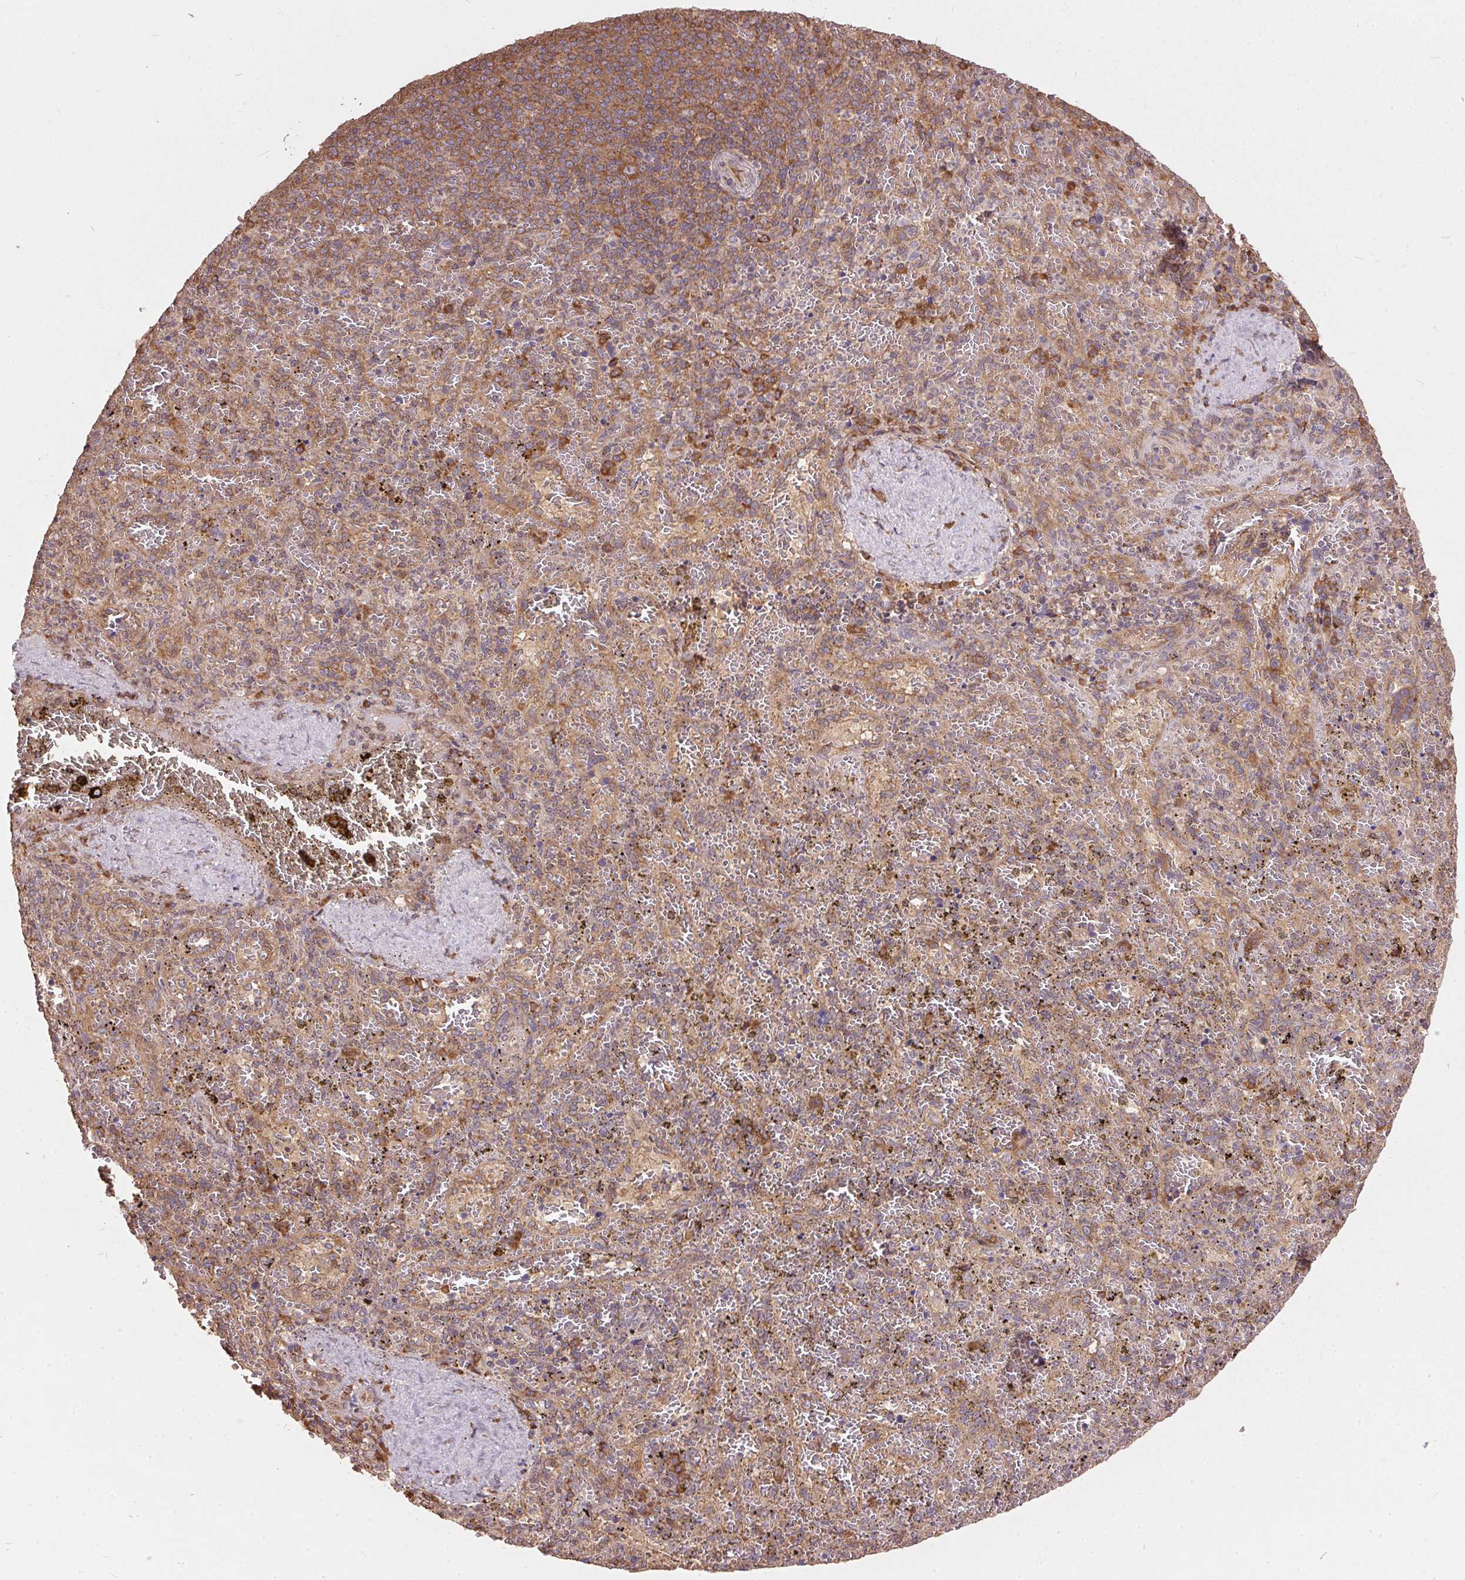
{"staining": {"intensity": "moderate", "quantity": "<25%", "location": "cytoplasmic/membranous"}, "tissue": "spleen", "cell_type": "Cells in red pulp", "image_type": "normal", "snomed": [{"axis": "morphology", "description": "Normal tissue, NOS"}, {"axis": "topography", "description": "Spleen"}], "caption": "Brown immunohistochemical staining in normal human spleen shows moderate cytoplasmic/membranous staining in approximately <25% of cells in red pulp.", "gene": "EIF2S1", "patient": {"sex": "female", "age": 50}}